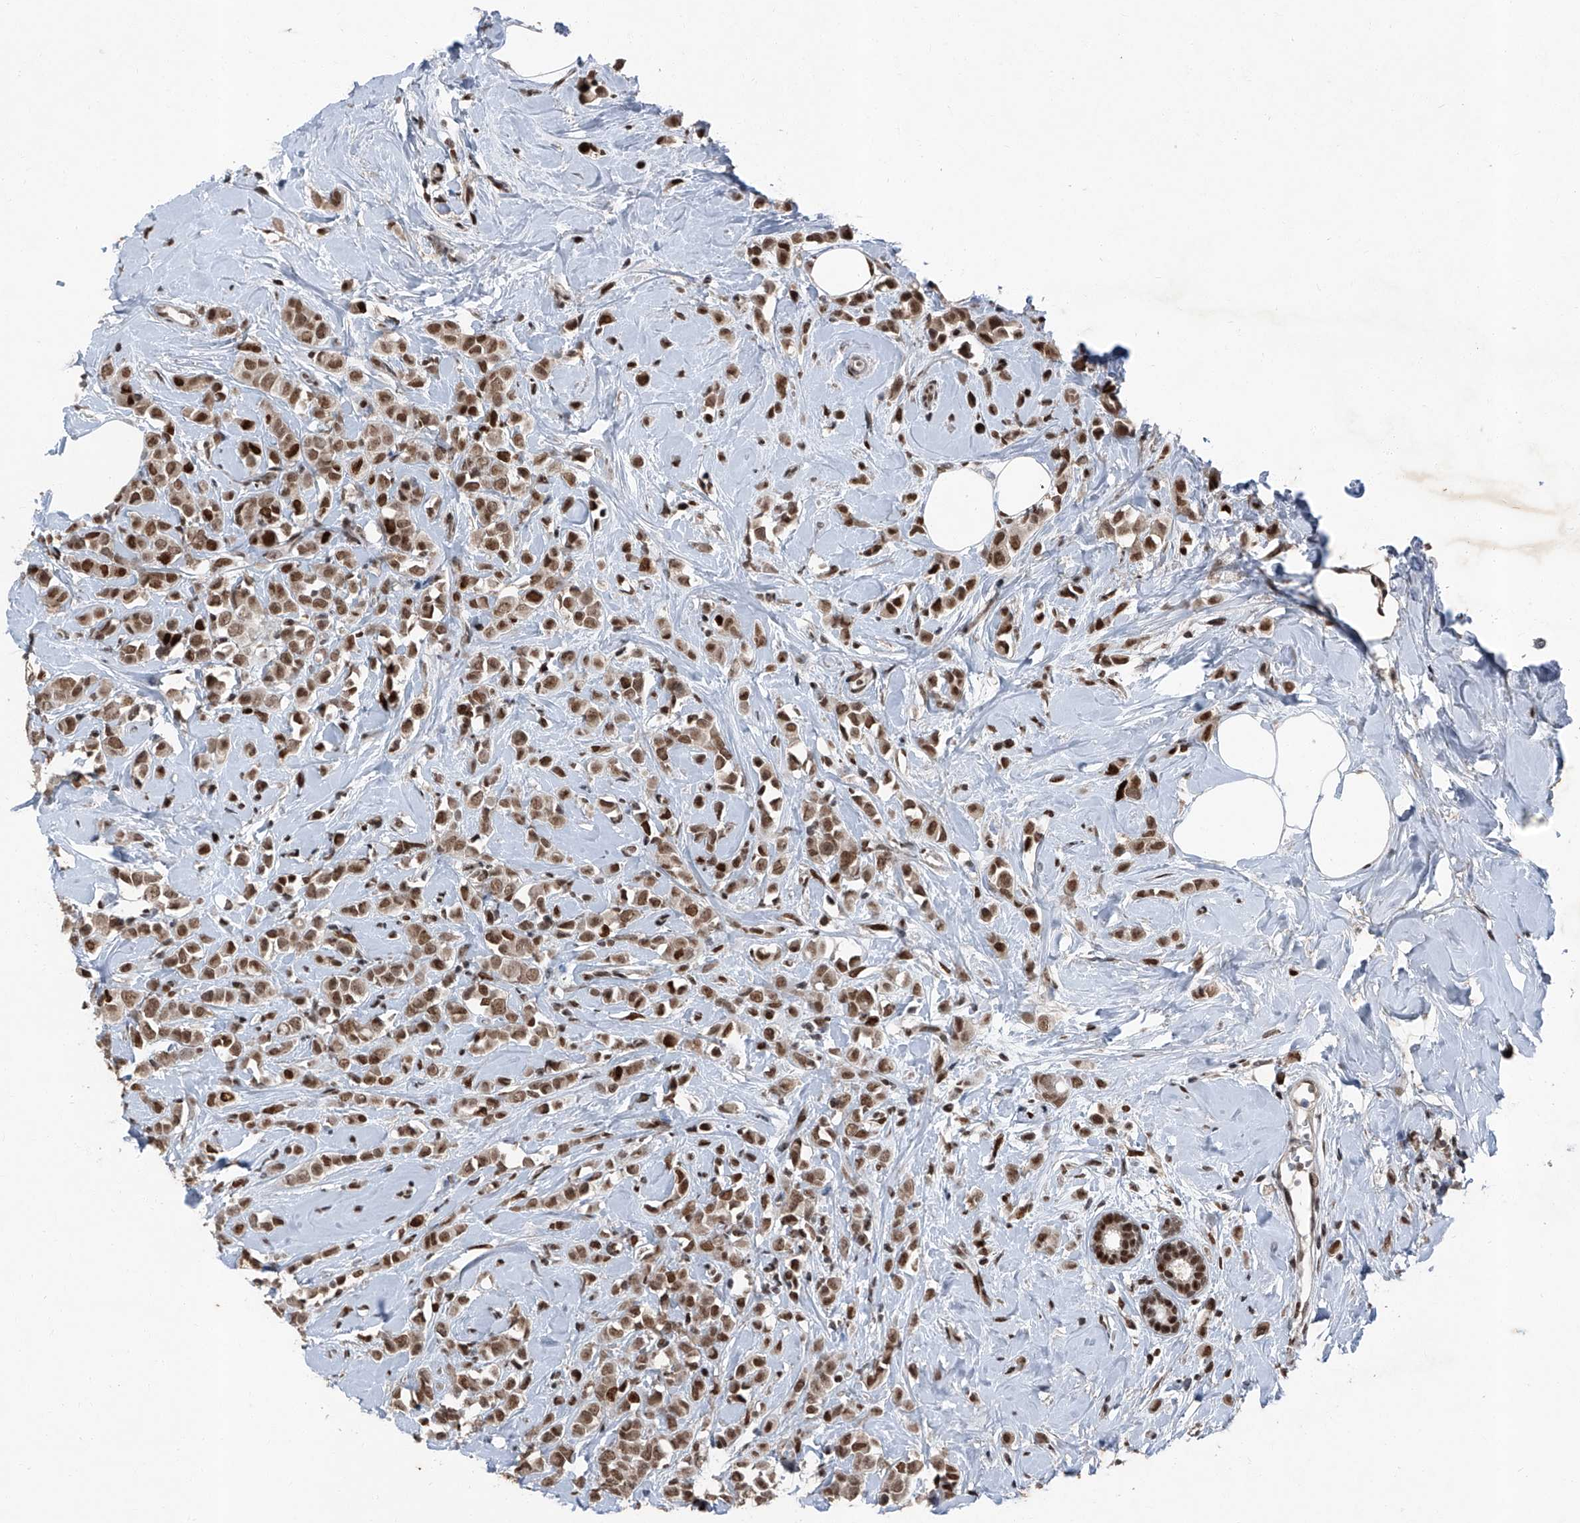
{"staining": {"intensity": "moderate", "quantity": ">75%", "location": "nuclear"}, "tissue": "breast cancer", "cell_type": "Tumor cells", "image_type": "cancer", "snomed": [{"axis": "morphology", "description": "Lobular carcinoma"}, {"axis": "topography", "description": "Breast"}], "caption": "Moderate nuclear staining is seen in about >75% of tumor cells in breast lobular carcinoma.", "gene": "BMI1", "patient": {"sex": "female", "age": 47}}